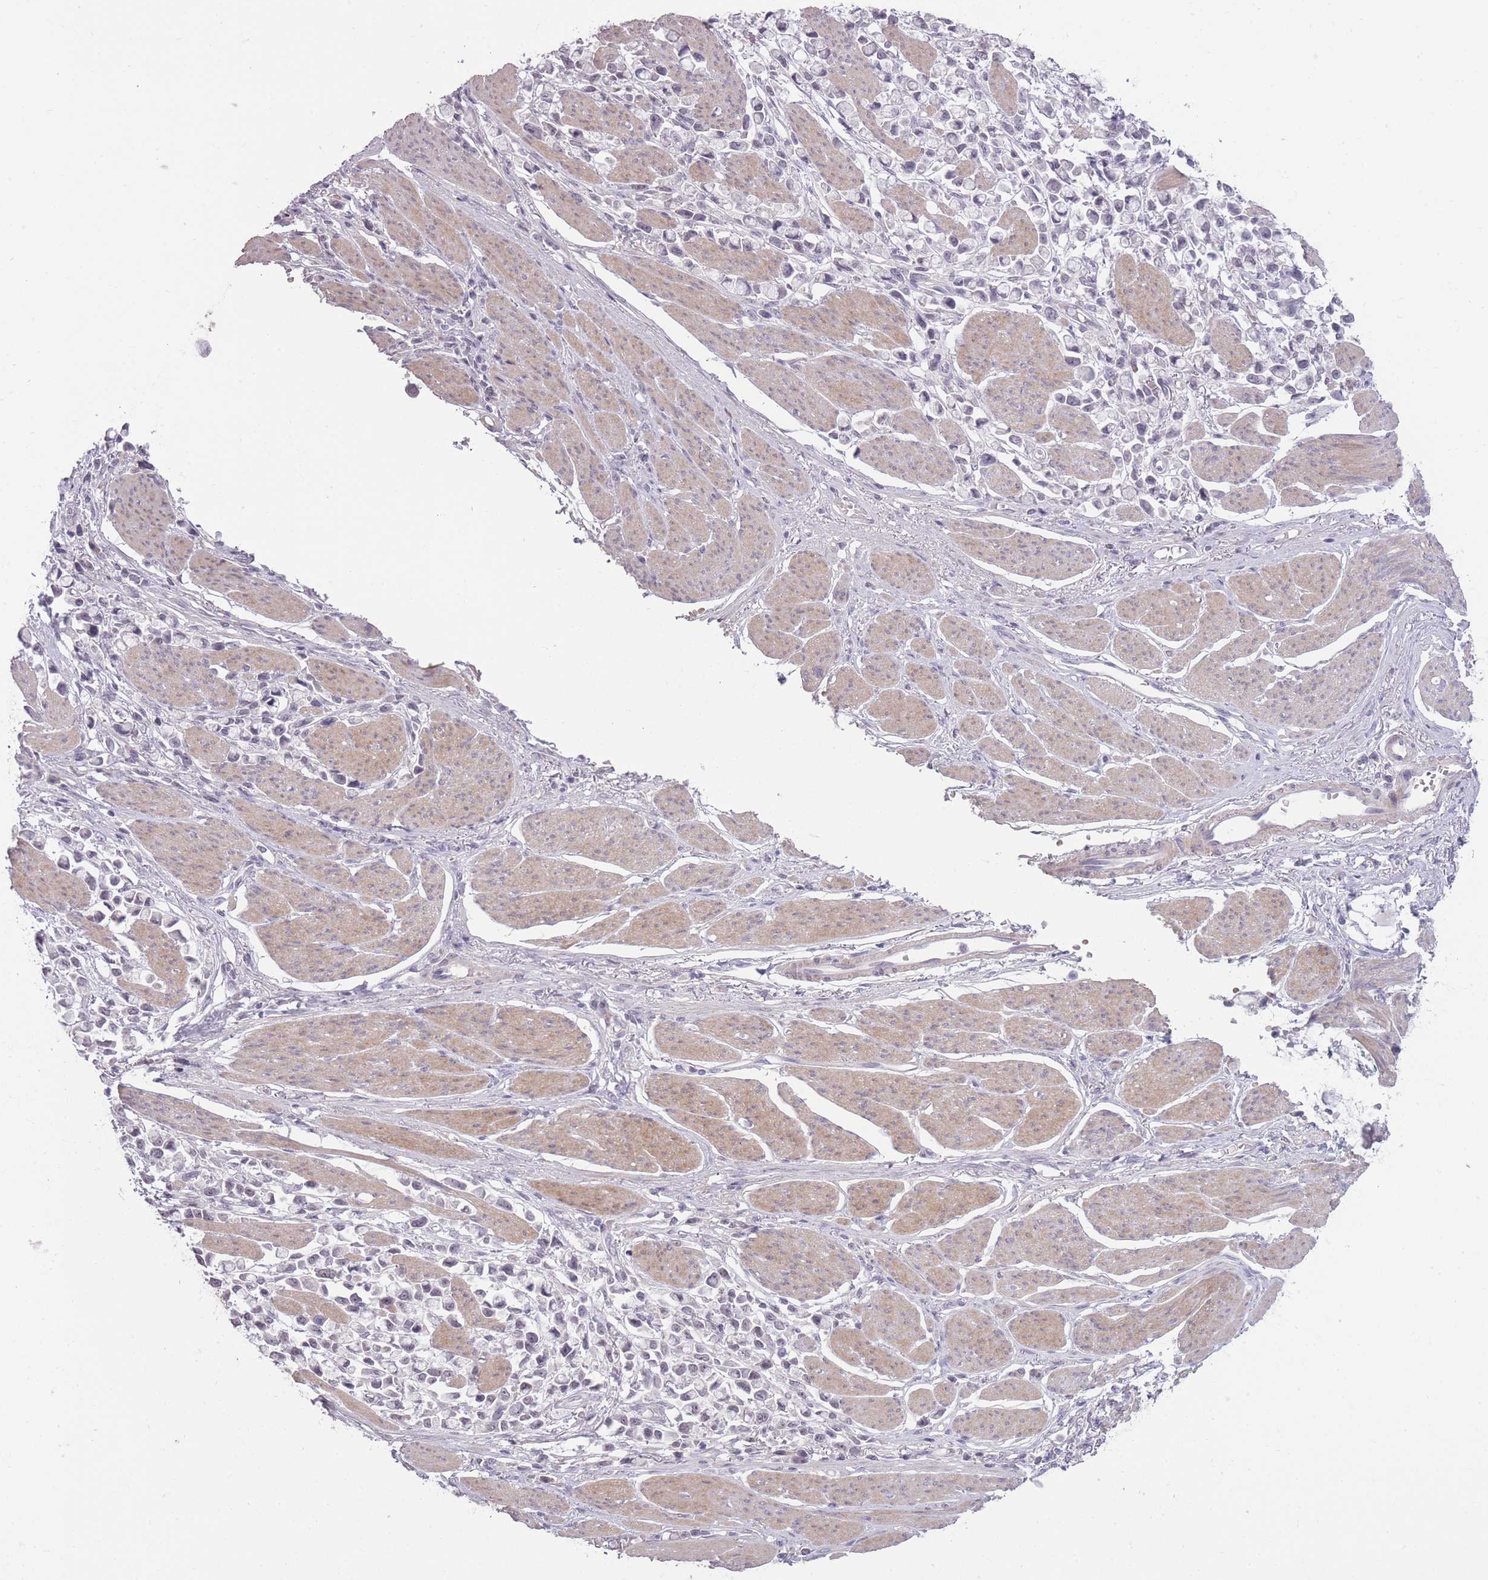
{"staining": {"intensity": "negative", "quantity": "none", "location": "none"}, "tissue": "stomach cancer", "cell_type": "Tumor cells", "image_type": "cancer", "snomed": [{"axis": "morphology", "description": "Adenocarcinoma, NOS"}, {"axis": "topography", "description": "Stomach"}], "caption": "This micrograph is of stomach adenocarcinoma stained with immunohistochemistry (IHC) to label a protein in brown with the nuclei are counter-stained blue. There is no positivity in tumor cells.", "gene": "ZBTB24", "patient": {"sex": "female", "age": 81}}